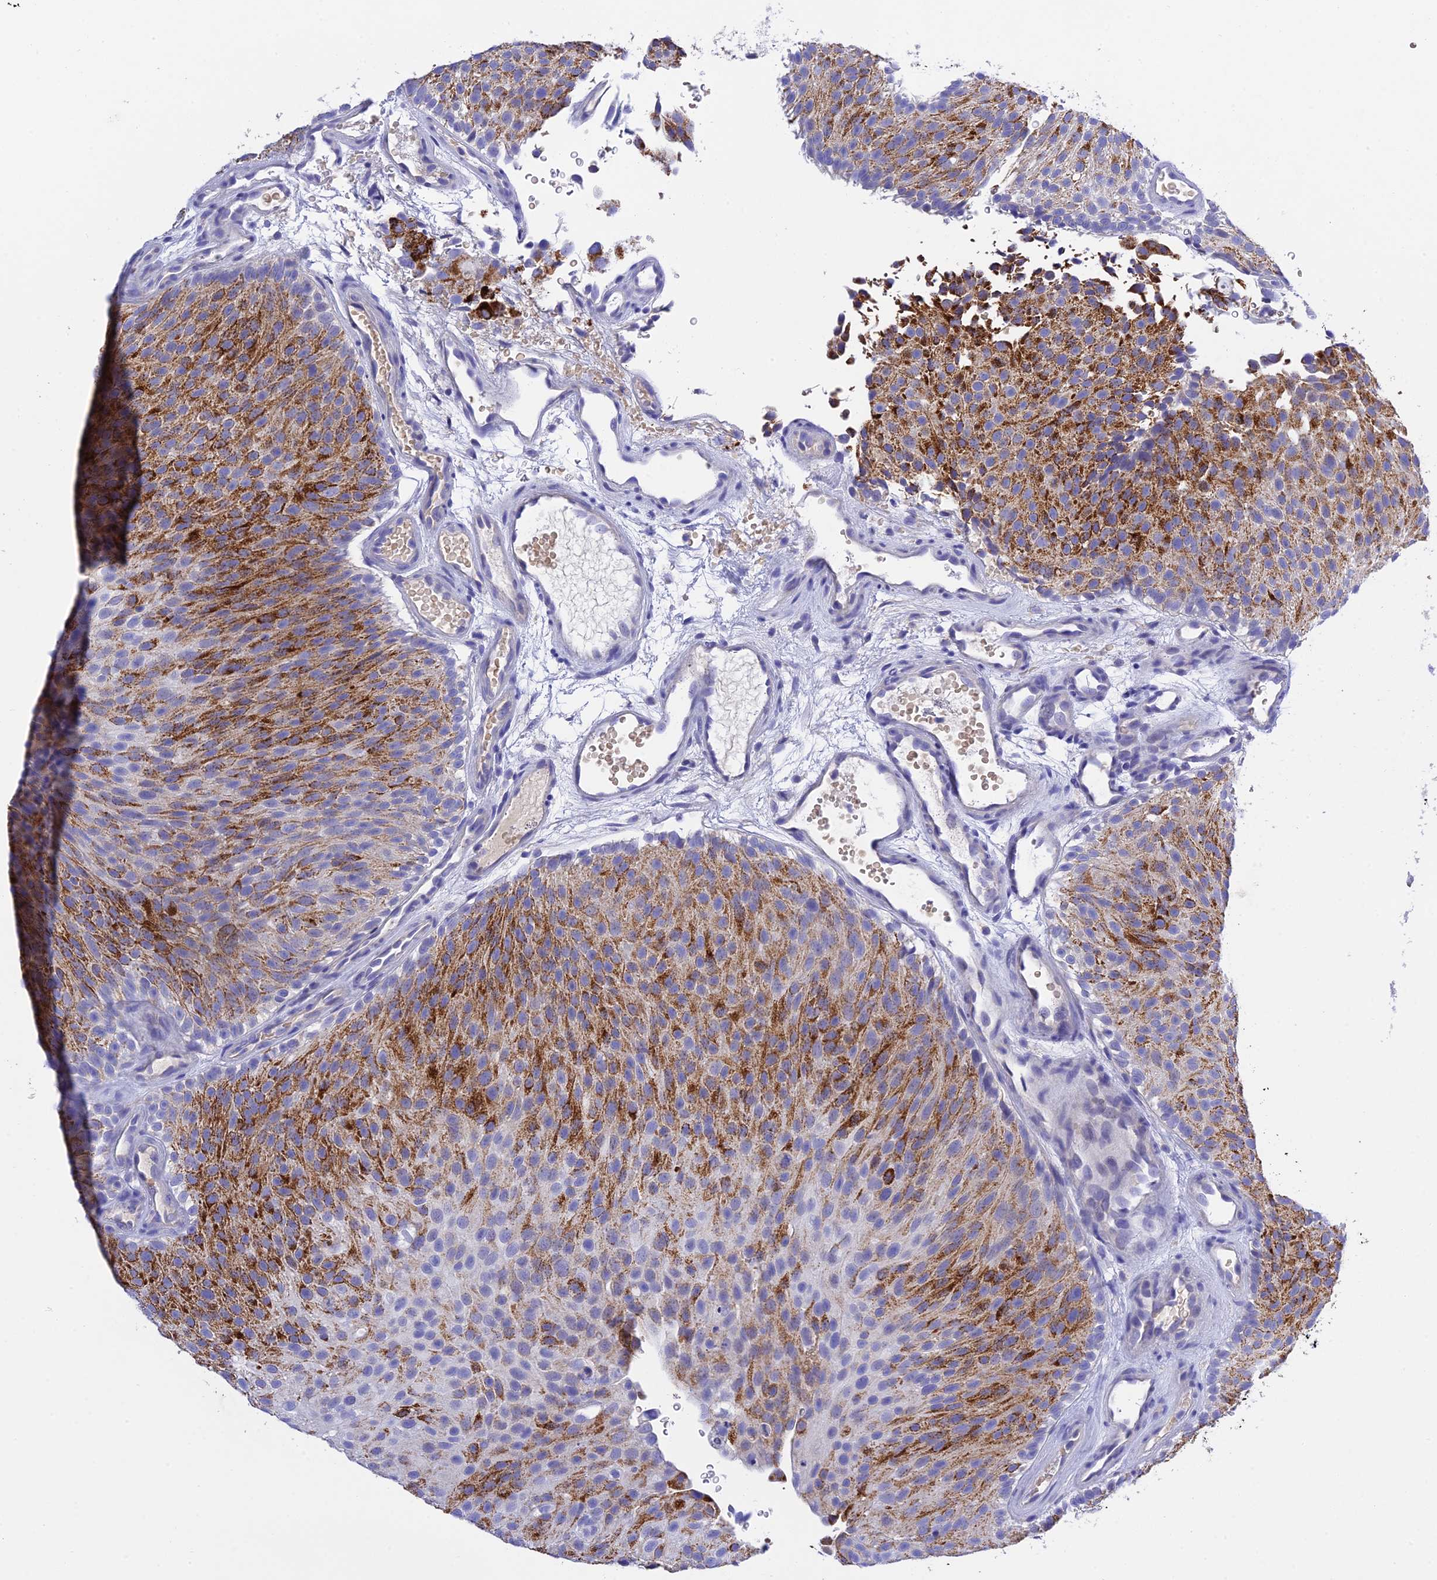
{"staining": {"intensity": "moderate", "quantity": "25%-75%", "location": "cytoplasmic/membranous"}, "tissue": "urothelial cancer", "cell_type": "Tumor cells", "image_type": "cancer", "snomed": [{"axis": "morphology", "description": "Urothelial carcinoma, Low grade"}, {"axis": "topography", "description": "Urinary bladder"}], "caption": "Low-grade urothelial carcinoma stained with immunohistochemistry (IHC) reveals moderate cytoplasmic/membranous expression in about 25%-75% of tumor cells.", "gene": "MS4A5", "patient": {"sex": "male", "age": 78}}